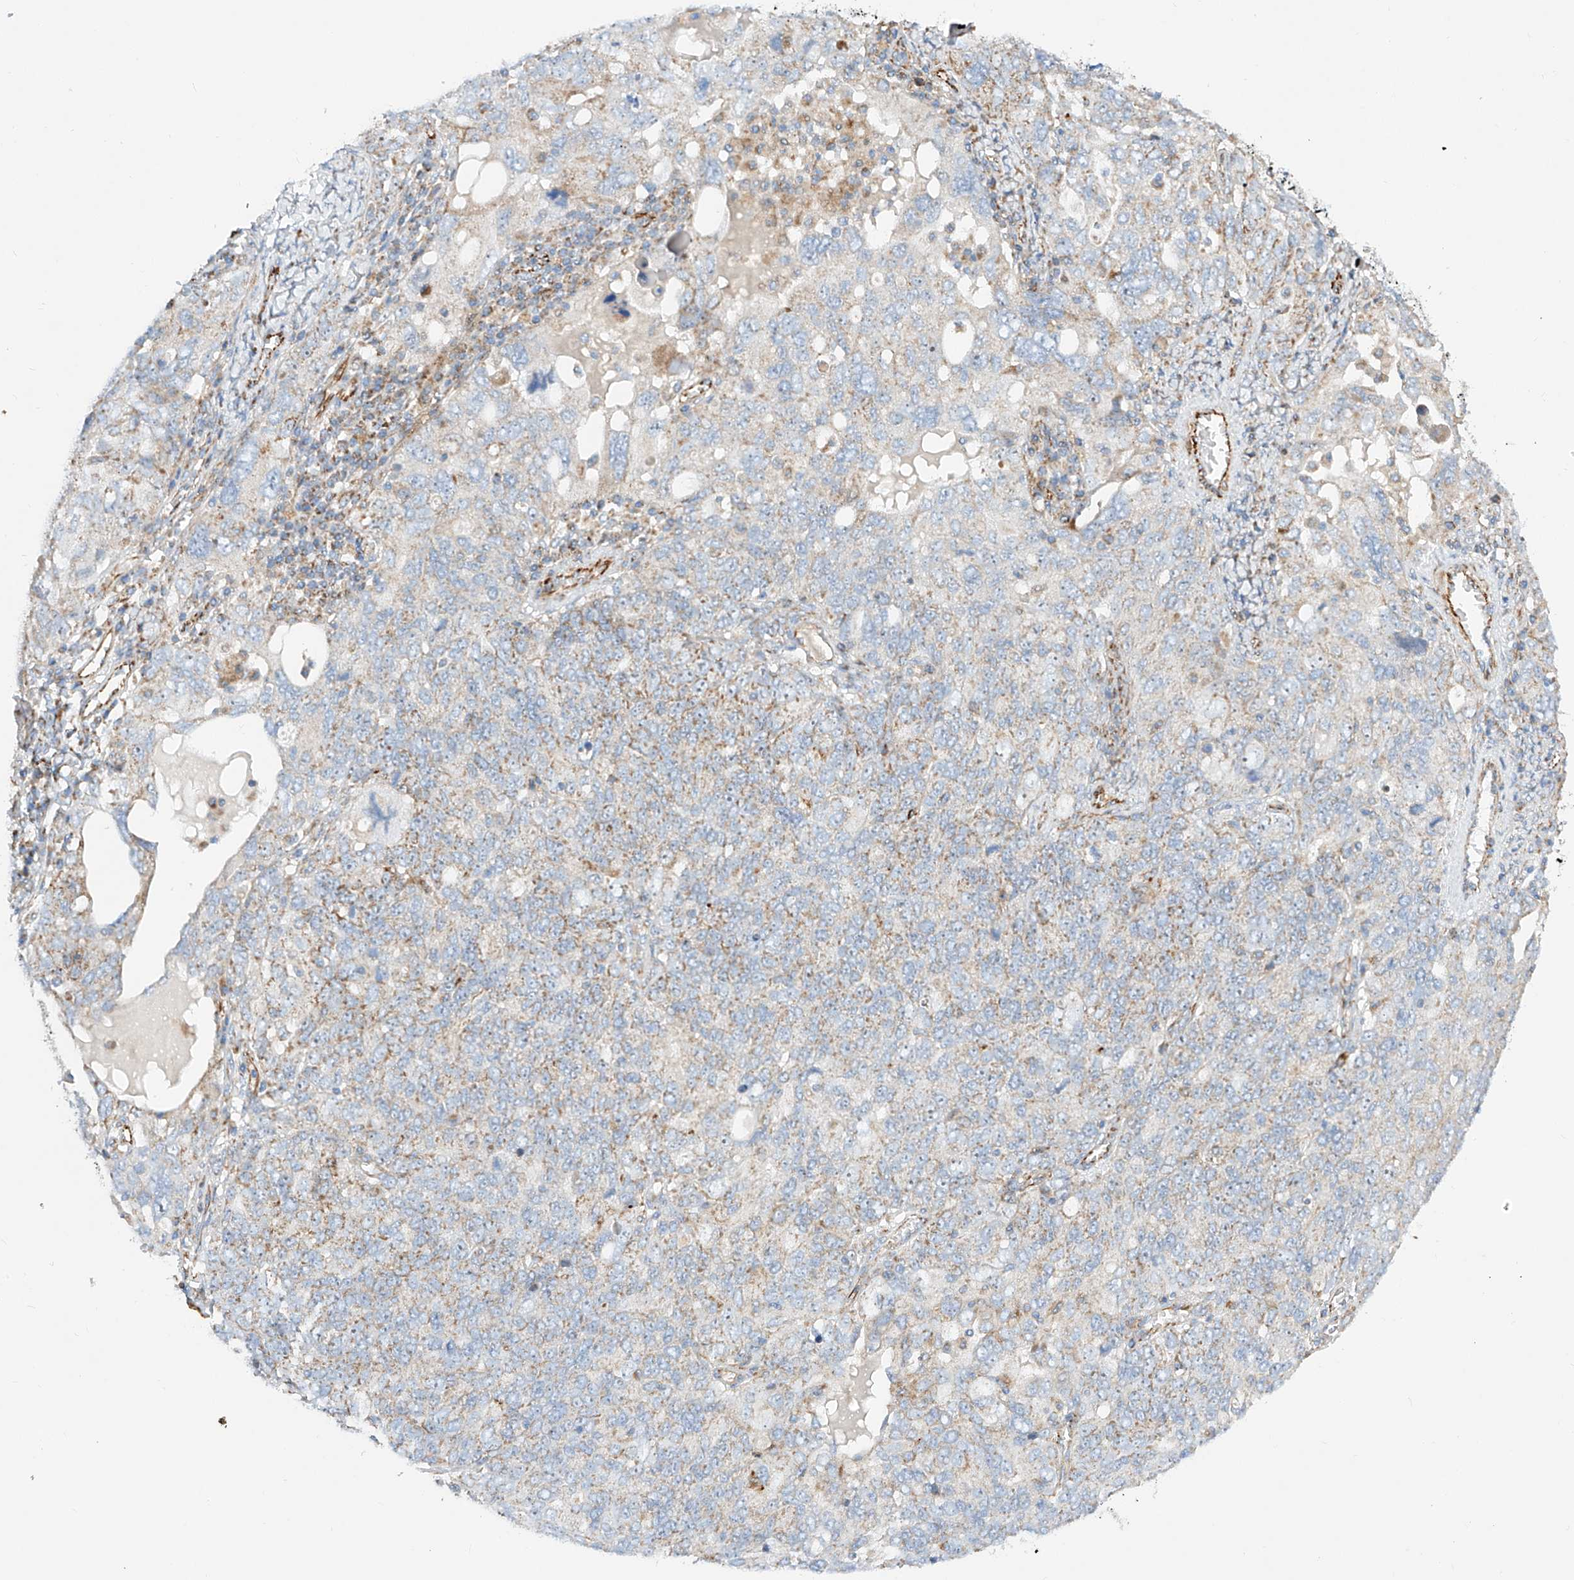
{"staining": {"intensity": "weak", "quantity": "25%-75%", "location": "cytoplasmic/membranous"}, "tissue": "ovarian cancer", "cell_type": "Tumor cells", "image_type": "cancer", "snomed": [{"axis": "morphology", "description": "Carcinoma, endometroid"}, {"axis": "topography", "description": "Ovary"}], "caption": "Tumor cells exhibit weak cytoplasmic/membranous expression in about 25%-75% of cells in ovarian endometroid carcinoma.", "gene": "CST9", "patient": {"sex": "female", "age": 62}}